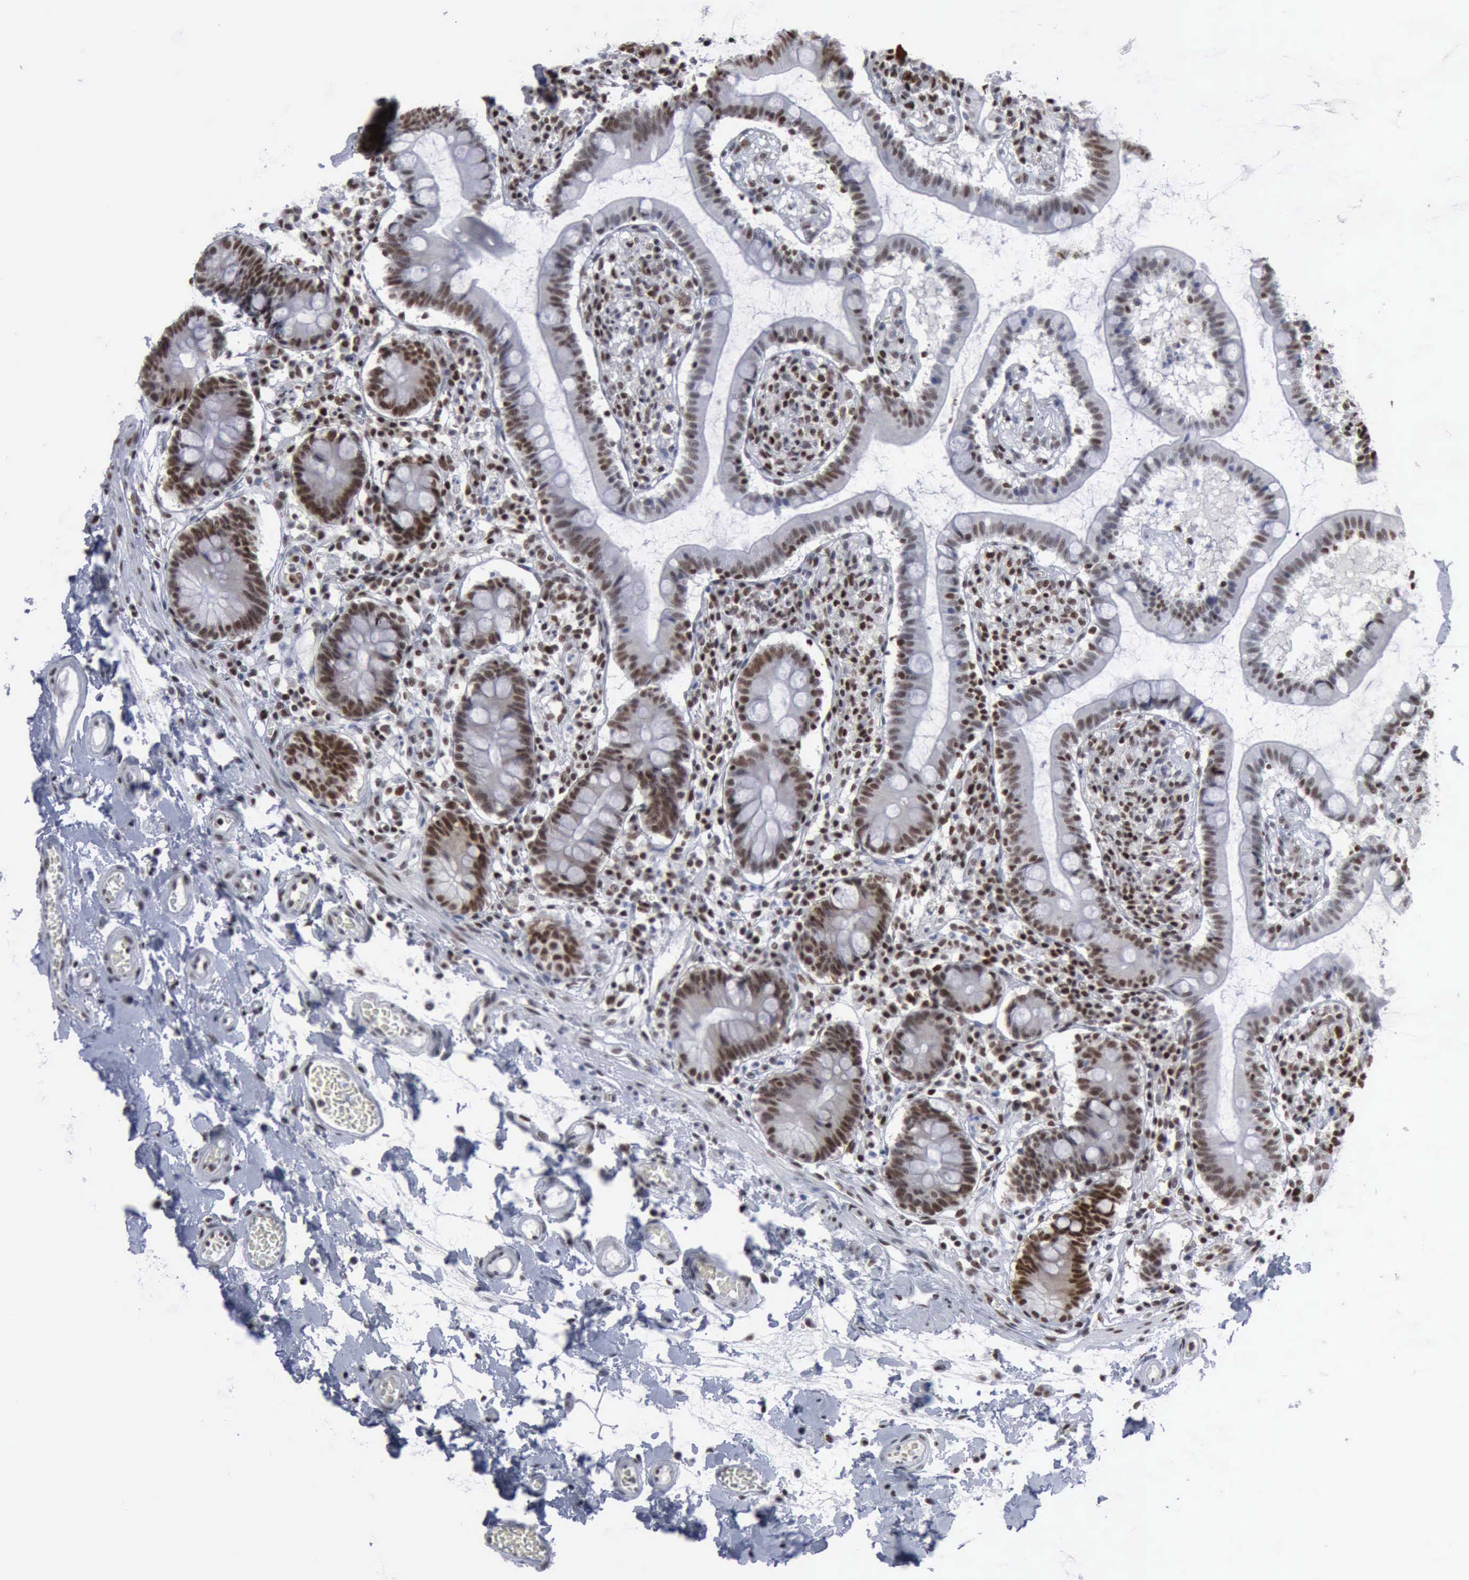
{"staining": {"intensity": "moderate", "quantity": ">75%", "location": "nuclear"}, "tissue": "small intestine", "cell_type": "Glandular cells", "image_type": "normal", "snomed": [{"axis": "morphology", "description": "Normal tissue, NOS"}, {"axis": "topography", "description": "Small intestine"}], "caption": "High-magnification brightfield microscopy of unremarkable small intestine stained with DAB (3,3'-diaminobenzidine) (brown) and counterstained with hematoxylin (blue). glandular cells exhibit moderate nuclear expression is identified in approximately>75% of cells.", "gene": "XPA", "patient": {"sex": "female", "age": 61}}